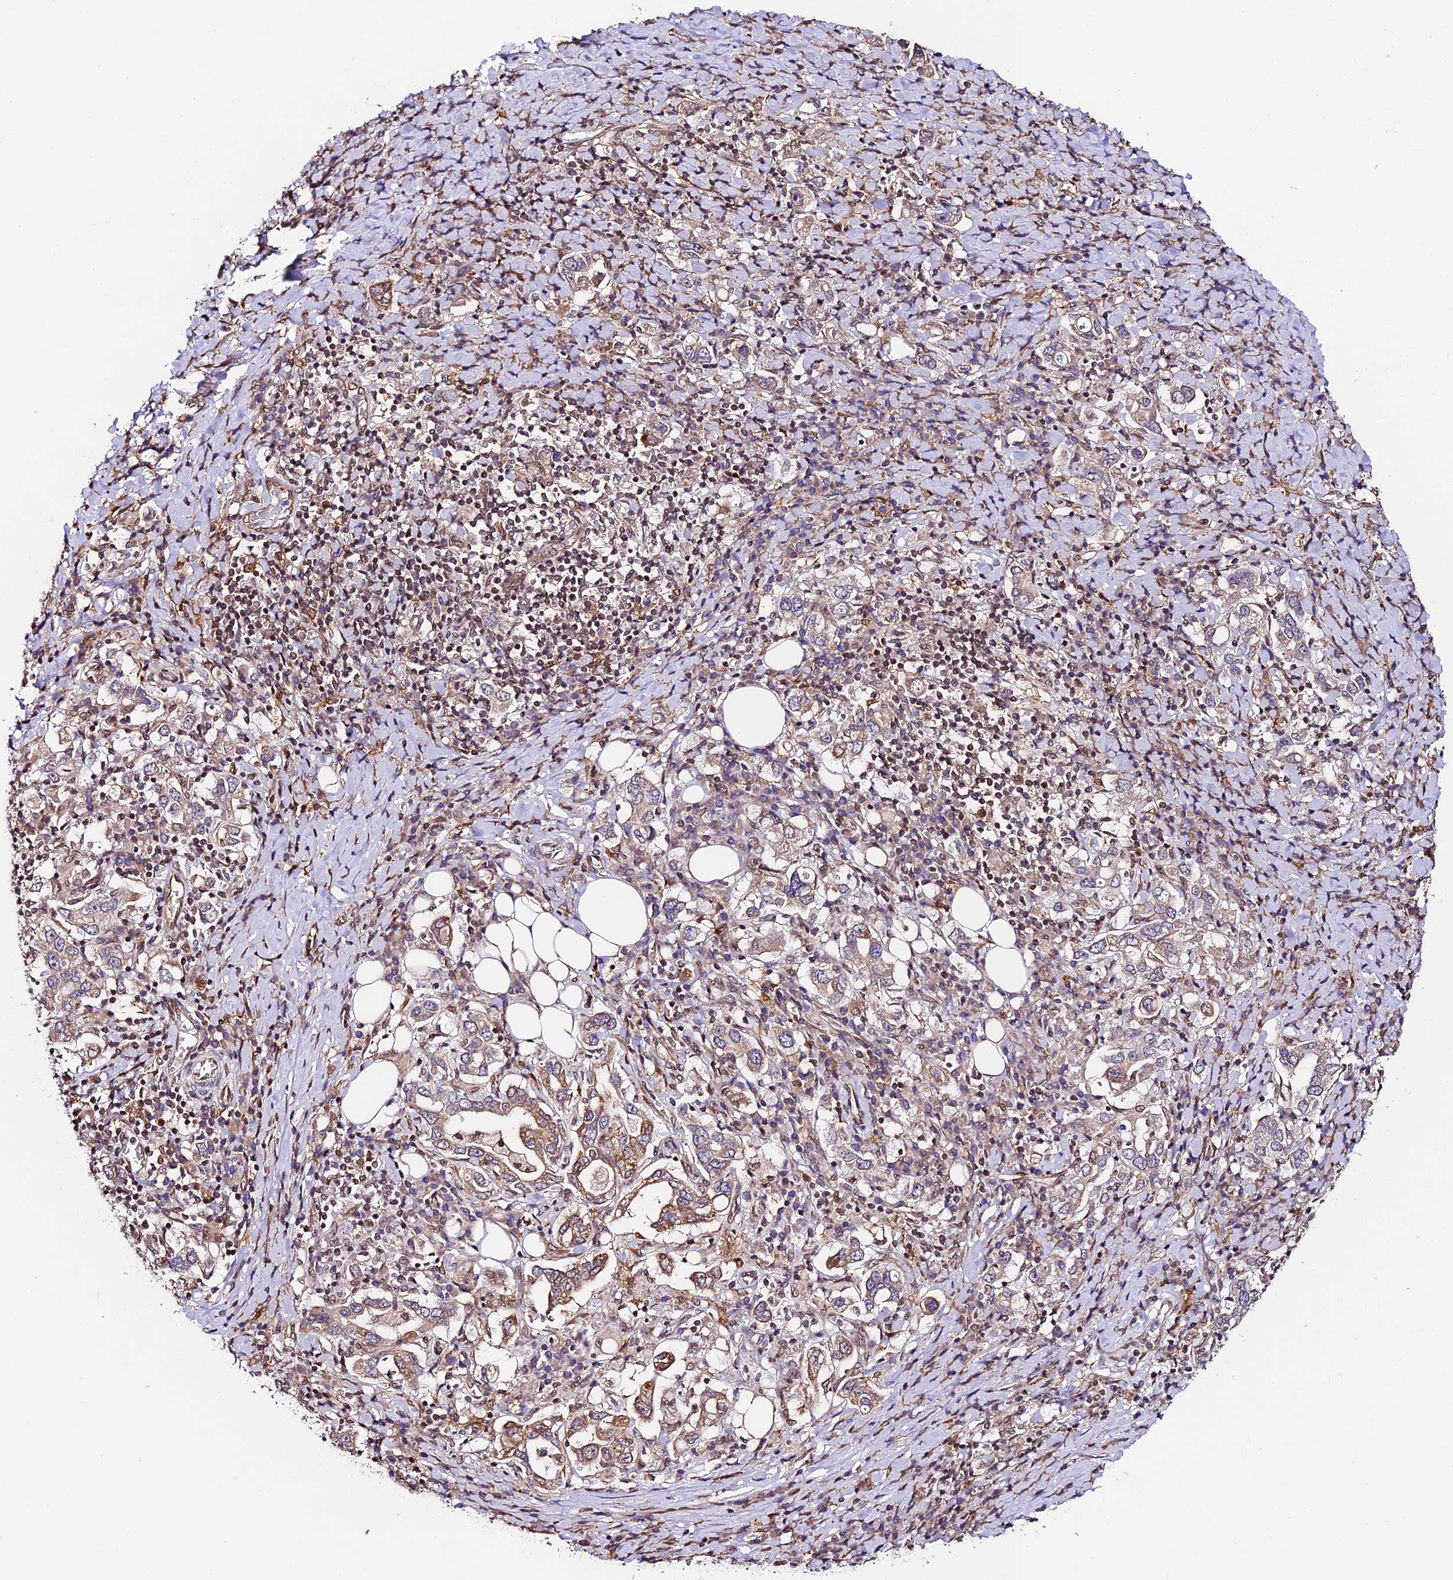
{"staining": {"intensity": "moderate", "quantity": "<25%", "location": "cytoplasmic/membranous"}, "tissue": "stomach cancer", "cell_type": "Tumor cells", "image_type": "cancer", "snomed": [{"axis": "morphology", "description": "Adenocarcinoma, NOS"}, {"axis": "topography", "description": "Stomach, upper"}, {"axis": "topography", "description": "Stomach"}], "caption": "Stomach adenocarcinoma was stained to show a protein in brown. There is low levels of moderate cytoplasmic/membranous expression in about <25% of tumor cells. (DAB IHC with brightfield microscopy, high magnification).", "gene": "TRIM22", "patient": {"sex": "male", "age": 62}}